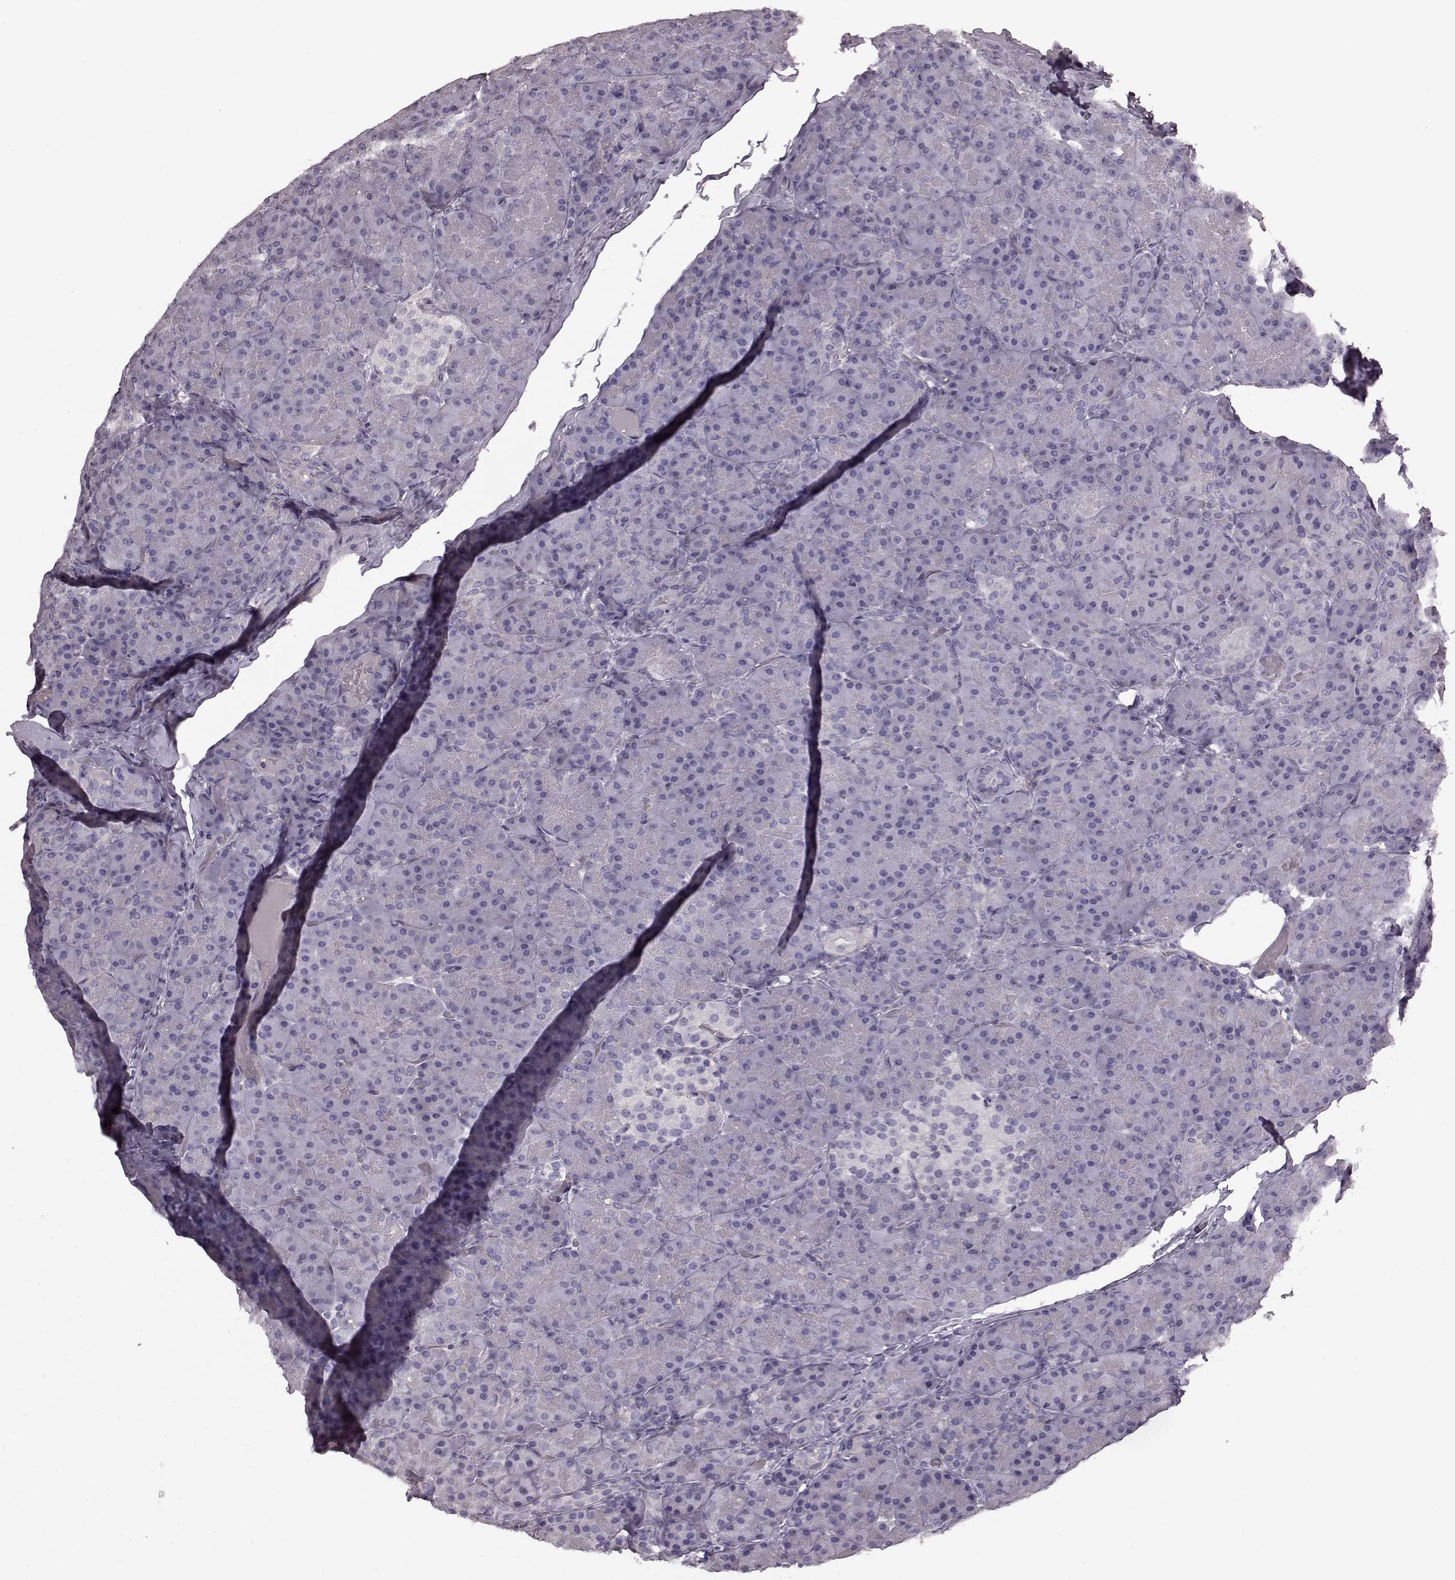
{"staining": {"intensity": "negative", "quantity": "none", "location": "none"}, "tissue": "pancreas", "cell_type": "Exocrine glandular cells", "image_type": "normal", "snomed": [{"axis": "morphology", "description": "Normal tissue, NOS"}, {"axis": "topography", "description": "Pancreas"}], "caption": "This is a micrograph of immunohistochemistry (IHC) staining of benign pancreas, which shows no expression in exocrine glandular cells. The staining was performed using DAB (3,3'-diaminobenzidine) to visualize the protein expression in brown, while the nuclei were stained in blue with hematoxylin (Magnification: 20x).", "gene": "PDCD1", "patient": {"sex": "male", "age": 57}}